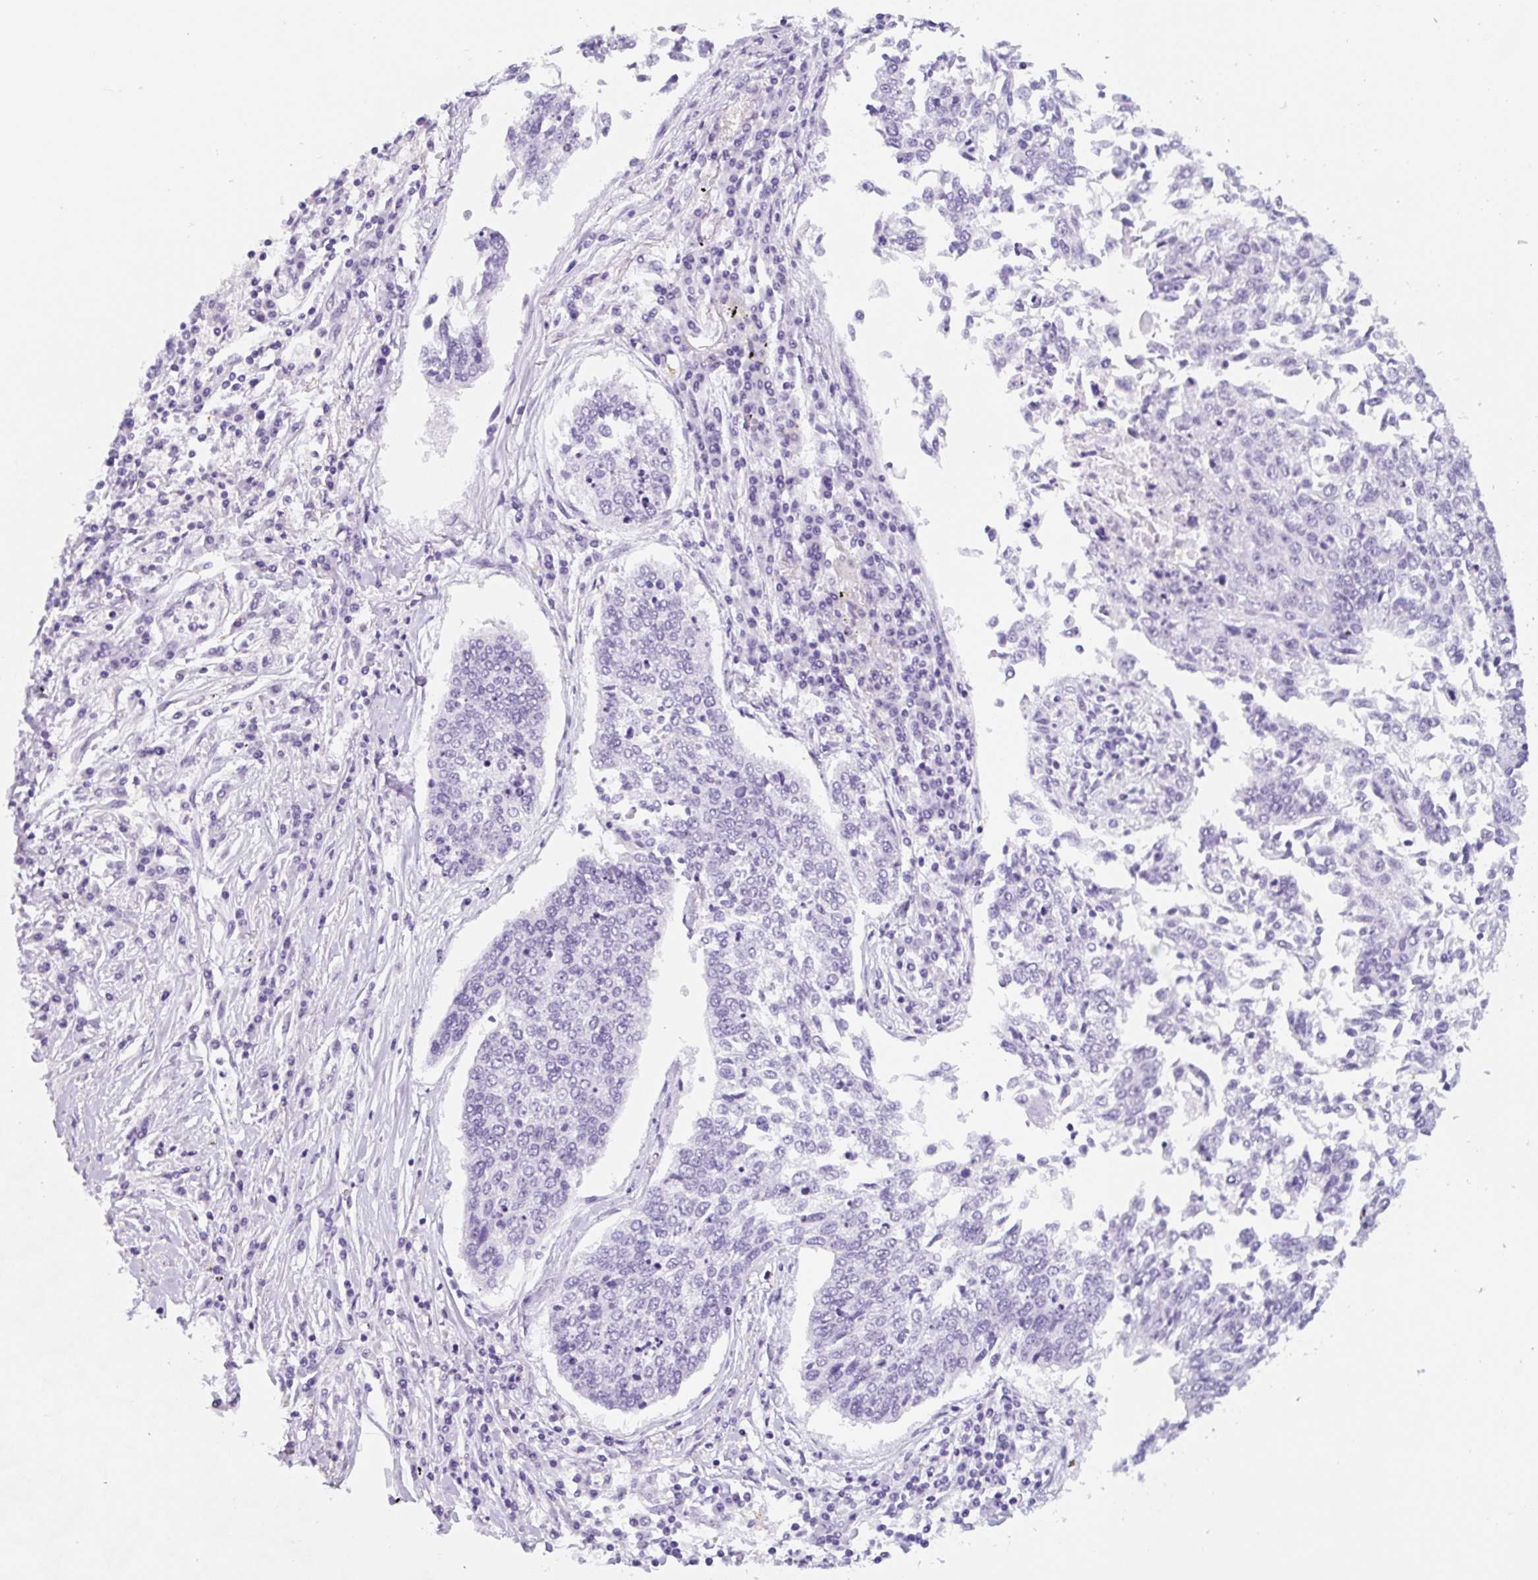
{"staining": {"intensity": "negative", "quantity": "none", "location": "none"}, "tissue": "lung cancer", "cell_type": "Tumor cells", "image_type": "cancer", "snomed": [{"axis": "morphology", "description": "Normal tissue, NOS"}, {"axis": "morphology", "description": "Squamous cell carcinoma, NOS"}, {"axis": "topography", "description": "Cartilage tissue"}, {"axis": "topography", "description": "Bronchus"}, {"axis": "topography", "description": "Lung"}, {"axis": "topography", "description": "Peripheral nerve tissue"}], "caption": "DAB immunohistochemical staining of squamous cell carcinoma (lung) reveals no significant positivity in tumor cells.", "gene": "TNFRSF8", "patient": {"sex": "female", "age": 49}}